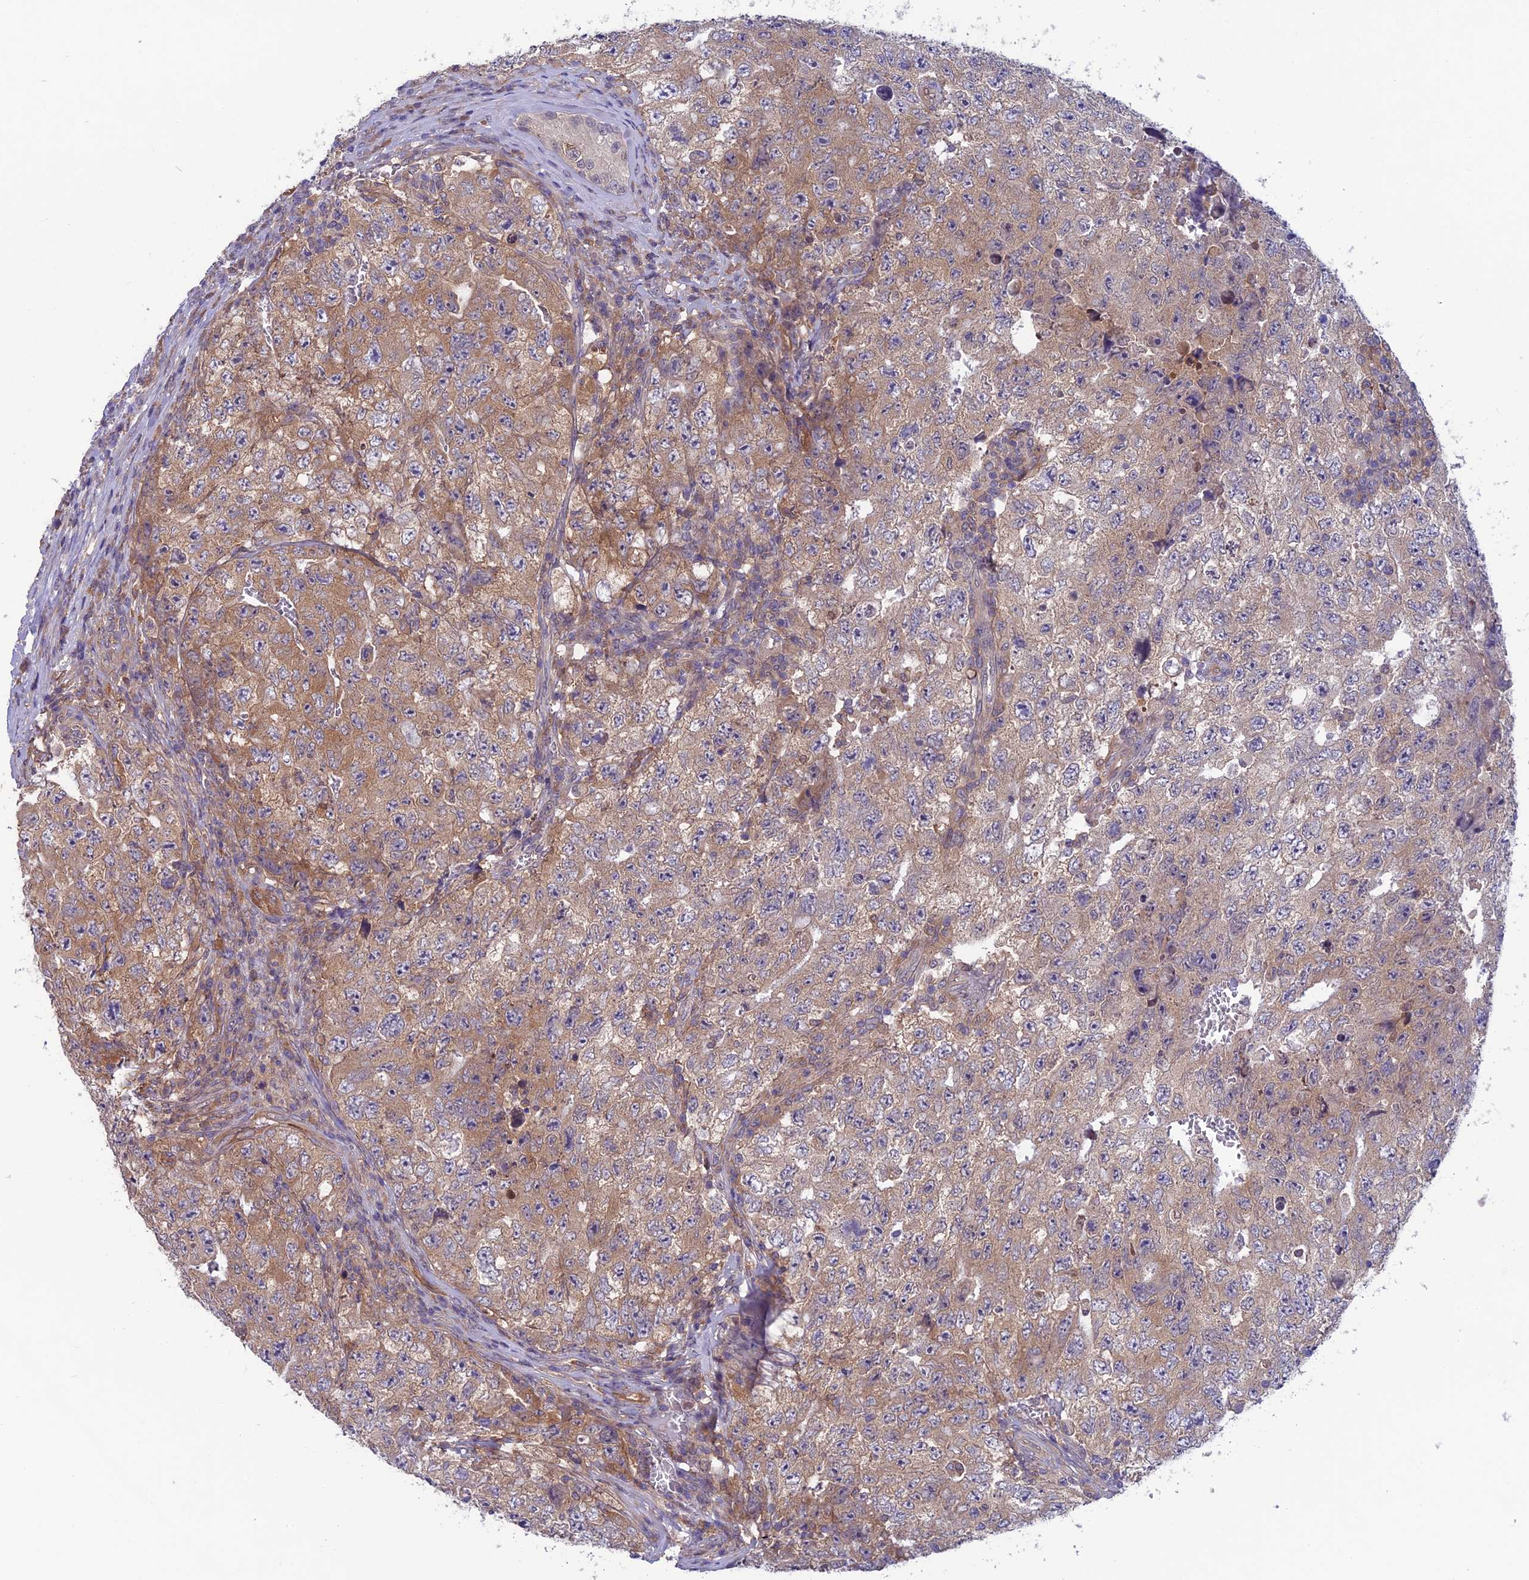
{"staining": {"intensity": "moderate", "quantity": "25%-75%", "location": "cytoplasmic/membranous"}, "tissue": "testis cancer", "cell_type": "Tumor cells", "image_type": "cancer", "snomed": [{"axis": "morphology", "description": "Carcinoma, Embryonal, NOS"}, {"axis": "topography", "description": "Testis"}], "caption": "Testis embryonal carcinoma was stained to show a protein in brown. There is medium levels of moderate cytoplasmic/membranous positivity in approximately 25%-75% of tumor cells.", "gene": "MAST2", "patient": {"sex": "male", "age": 17}}